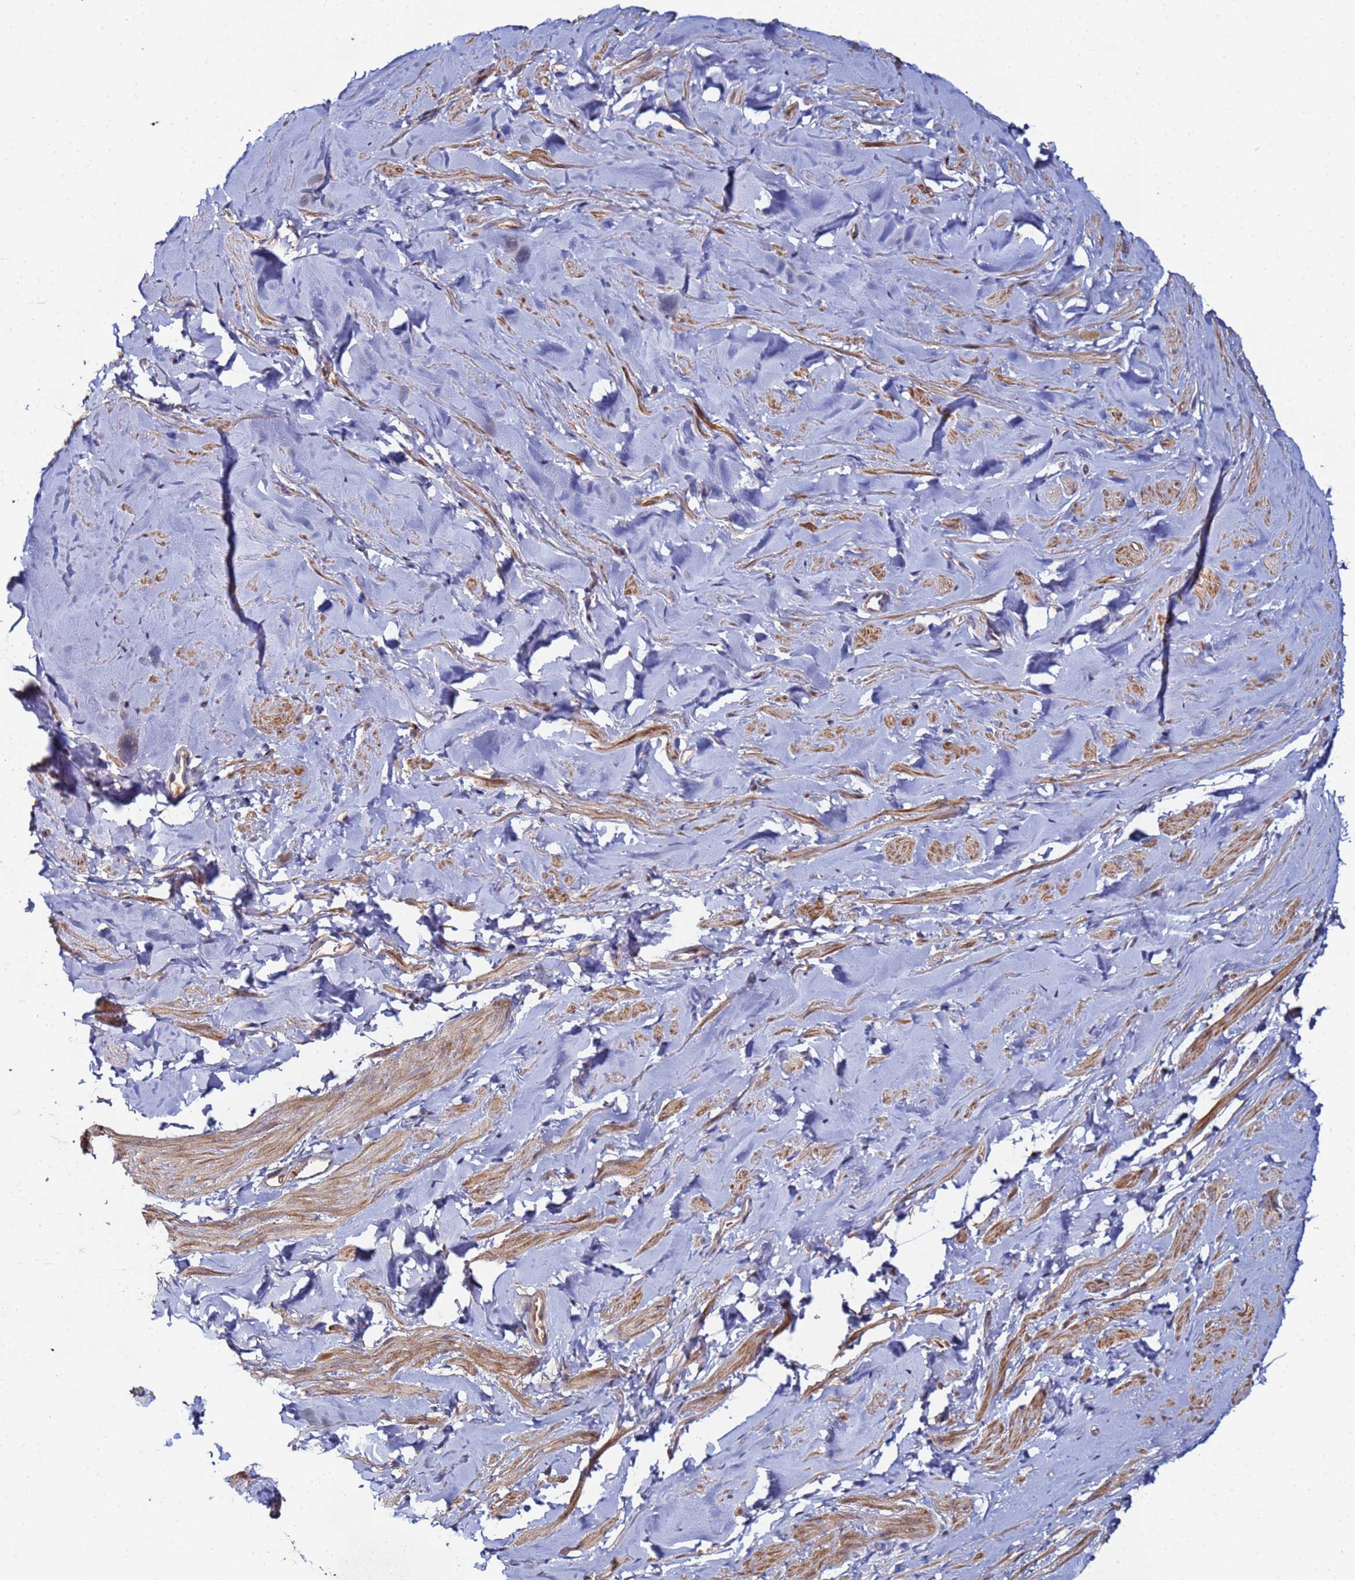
{"staining": {"intensity": "moderate", "quantity": "25%-75%", "location": "cytoplasmic/membranous"}, "tissue": "smooth muscle", "cell_type": "Smooth muscle cells", "image_type": "normal", "snomed": [{"axis": "morphology", "description": "Normal tissue, NOS"}, {"axis": "topography", "description": "Smooth muscle"}, {"axis": "topography", "description": "Peripheral nerve tissue"}], "caption": "Immunohistochemical staining of normal human smooth muscle reveals moderate cytoplasmic/membranous protein staining in approximately 25%-75% of smooth muscle cells. (IHC, brightfield microscopy, high magnification).", "gene": "OSER1", "patient": {"sex": "male", "age": 69}}